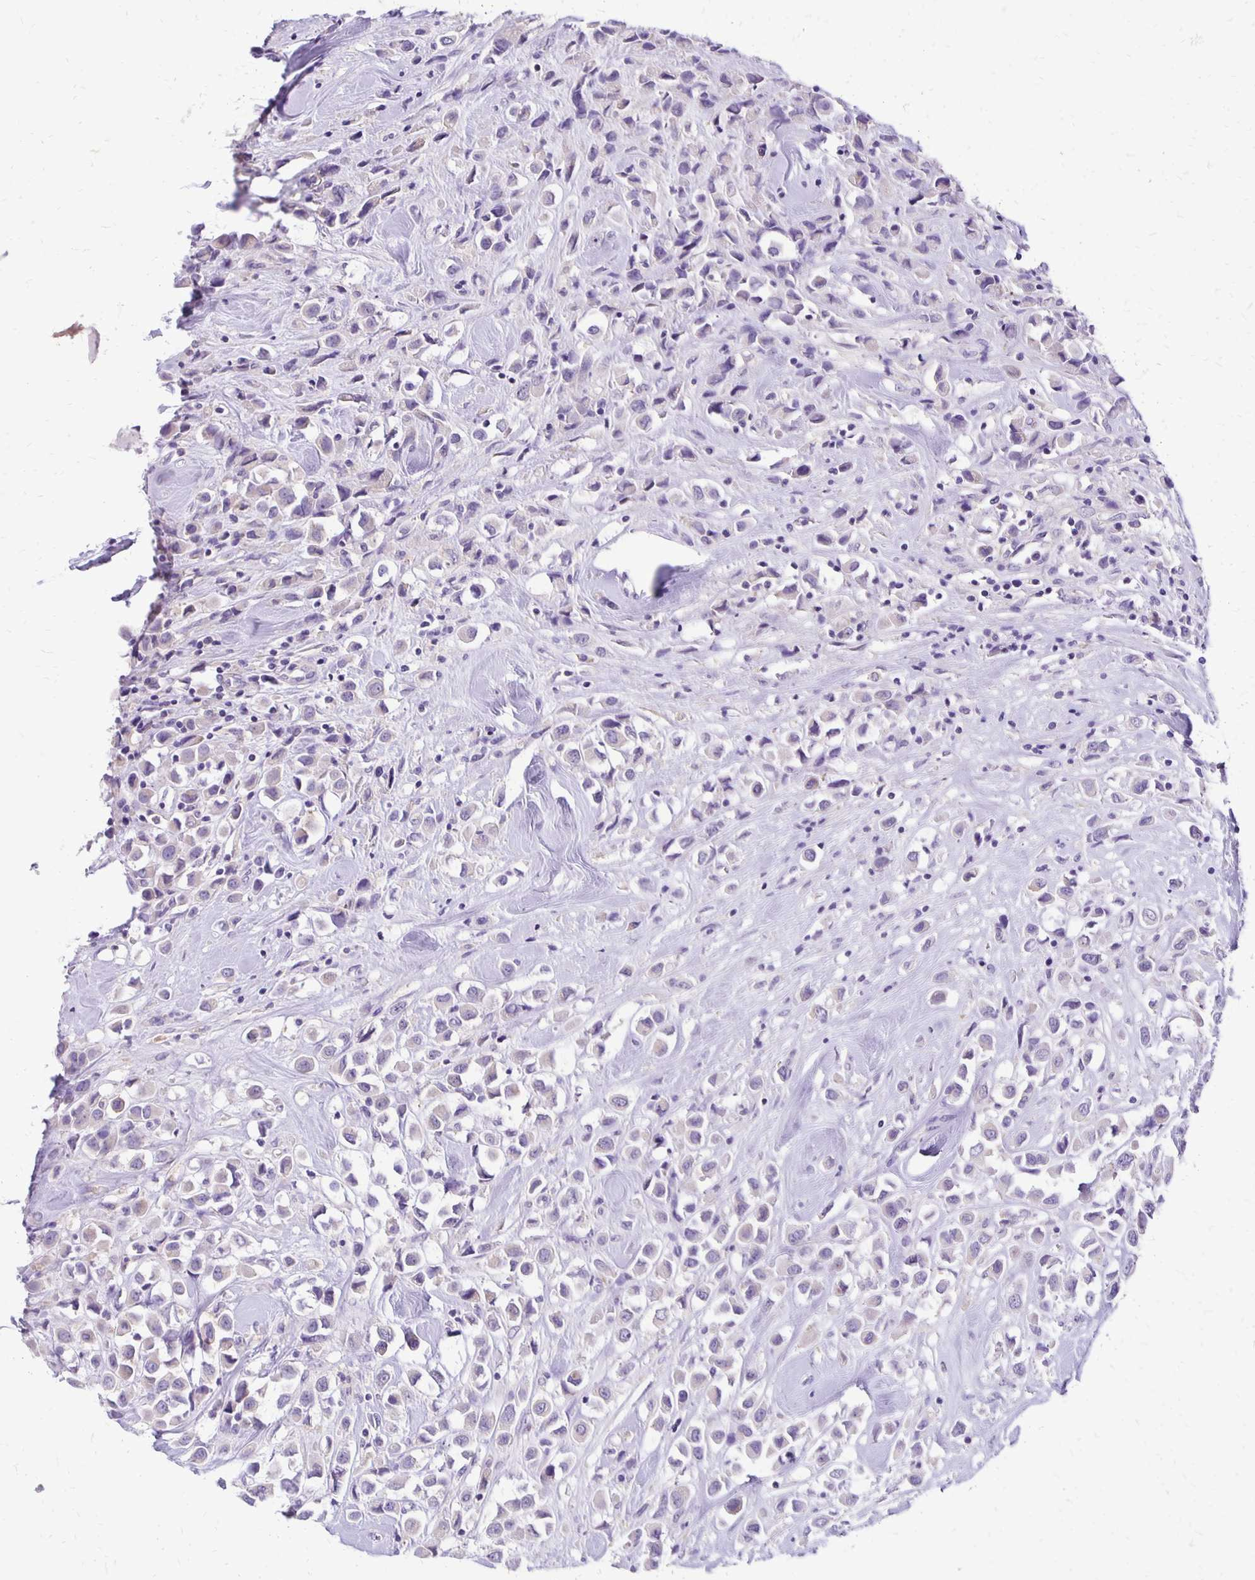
{"staining": {"intensity": "weak", "quantity": "<25%", "location": "cytoplasmic/membranous"}, "tissue": "breast cancer", "cell_type": "Tumor cells", "image_type": "cancer", "snomed": [{"axis": "morphology", "description": "Duct carcinoma"}, {"axis": "topography", "description": "Breast"}], "caption": "Protein analysis of breast infiltrating ductal carcinoma exhibits no significant positivity in tumor cells.", "gene": "ANKRD45", "patient": {"sex": "female", "age": 61}}